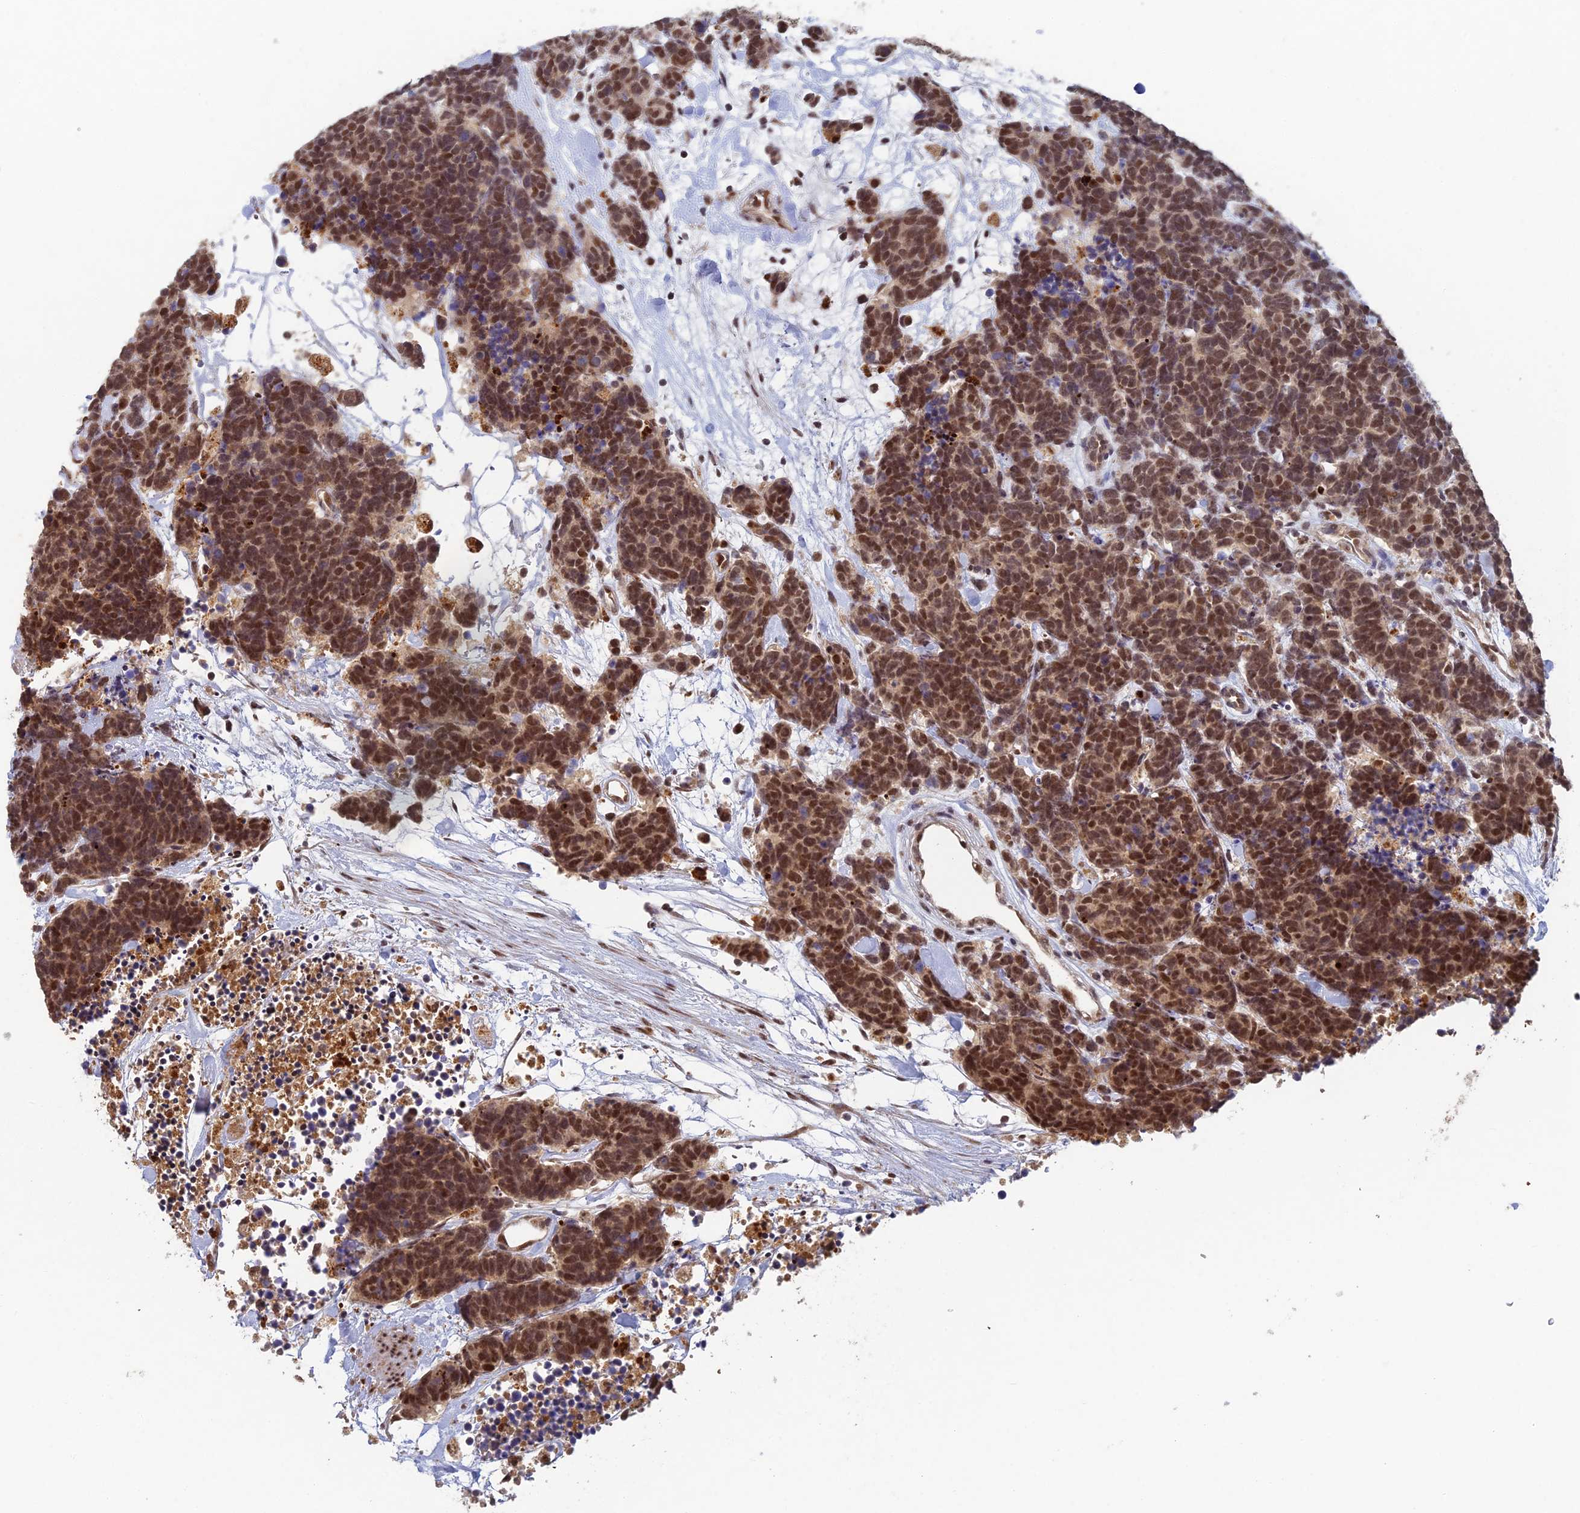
{"staining": {"intensity": "moderate", "quantity": ">75%", "location": "nuclear"}, "tissue": "carcinoid", "cell_type": "Tumor cells", "image_type": "cancer", "snomed": [{"axis": "morphology", "description": "Carcinoma, NOS"}, {"axis": "morphology", "description": "Carcinoid, malignant, NOS"}, {"axis": "topography", "description": "Urinary bladder"}], "caption": "Carcinoma stained with a protein marker shows moderate staining in tumor cells.", "gene": "RANBP3", "patient": {"sex": "male", "age": 57}}